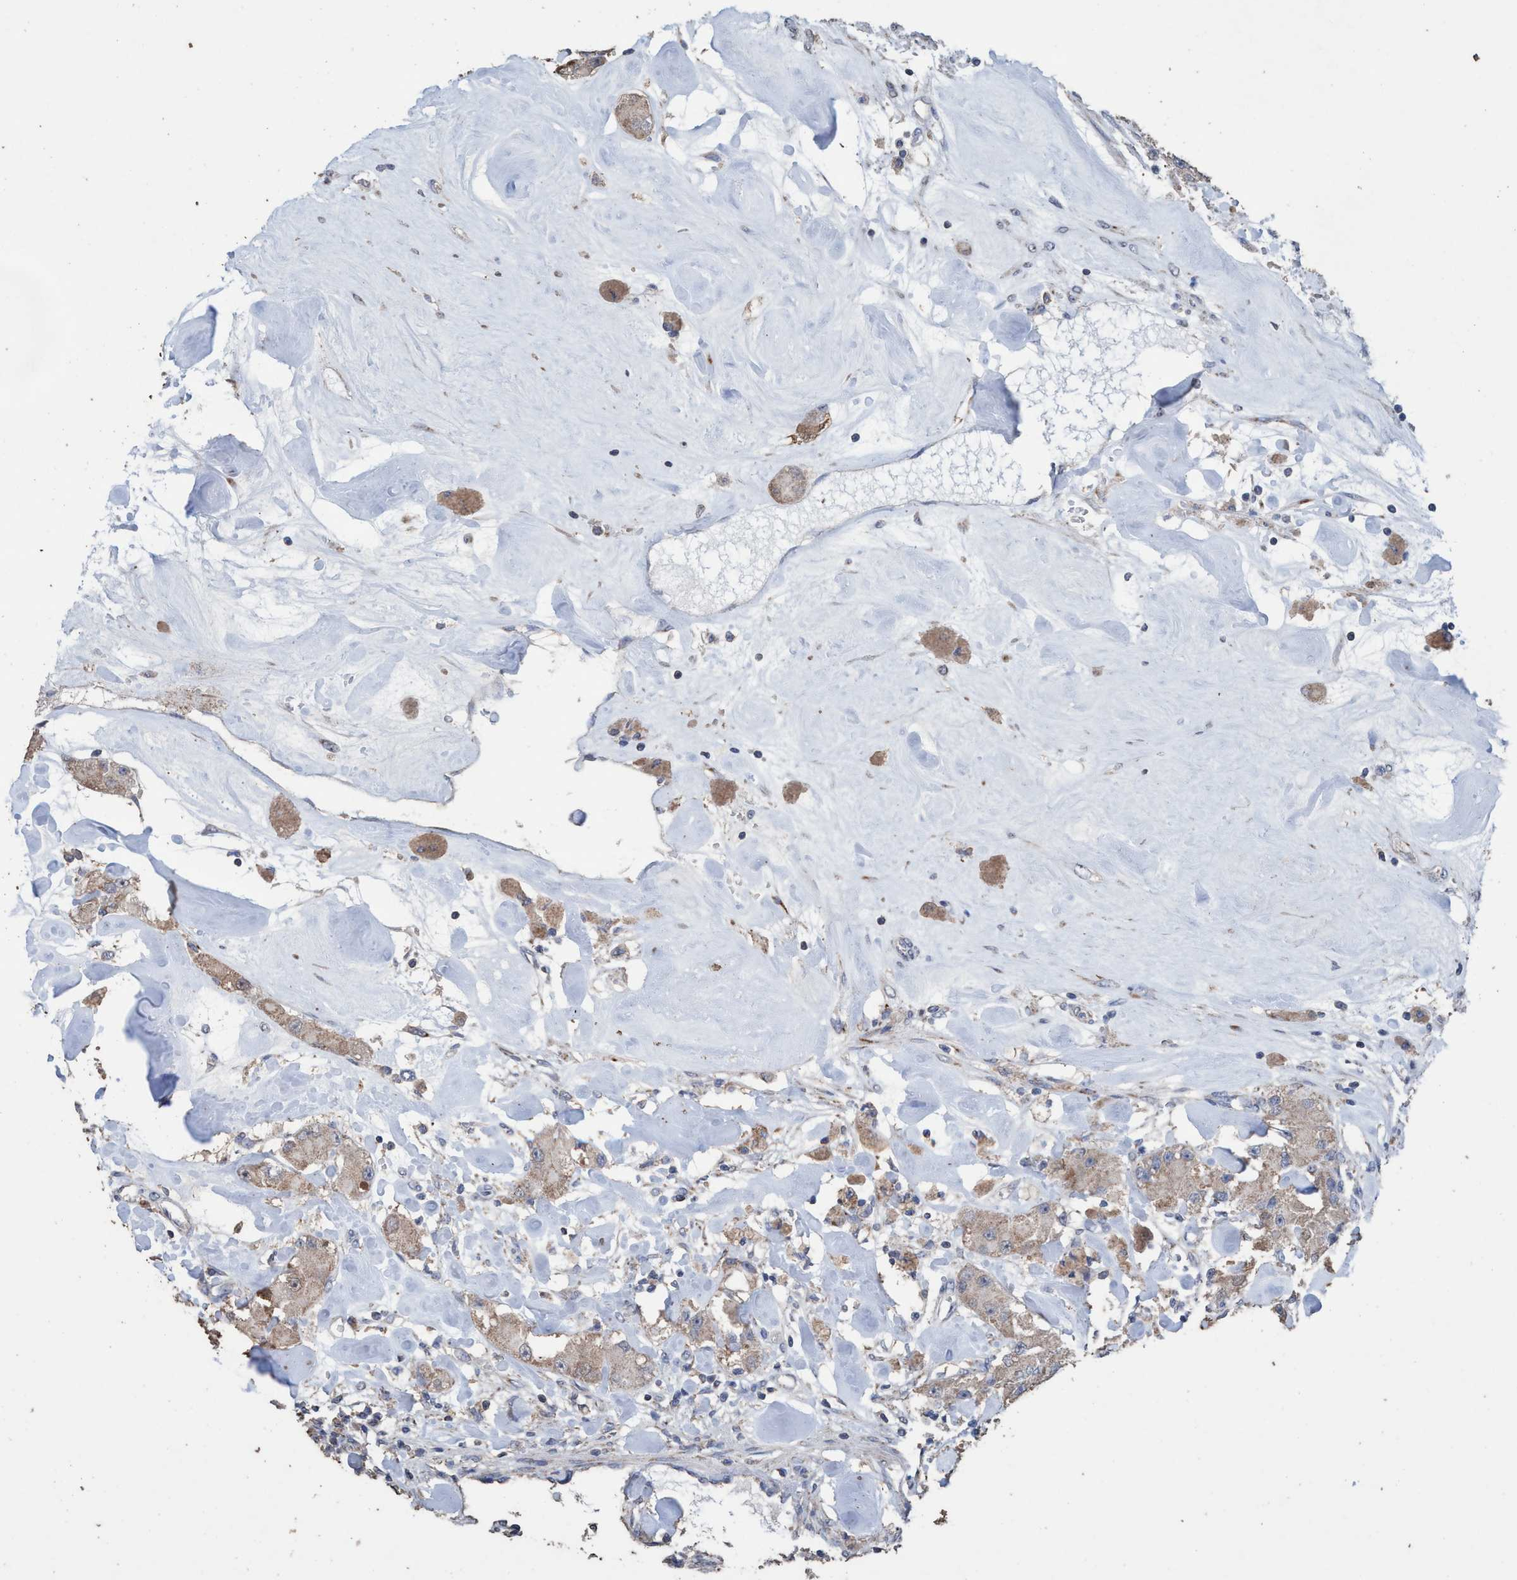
{"staining": {"intensity": "weak", "quantity": "25%-75%", "location": "cytoplasmic/membranous"}, "tissue": "carcinoid", "cell_type": "Tumor cells", "image_type": "cancer", "snomed": [{"axis": "morphology", "description": "Carcinoid, malignant, NOS"}, {"axis": "topography", "description": "Pancreas"}], "caption": "High-magnification brightfield microscopy of carcinoid stained with DAB (3,3'-diaminobenzidine) (brown) and counterstained with hematoxylin (blue). tumor cells exhibit weak cytoplasmic/membranous expression is identified in about25%-75% of cells.", "gene": "RSAD1", "patient": {"sex": "male", "age": 41}}